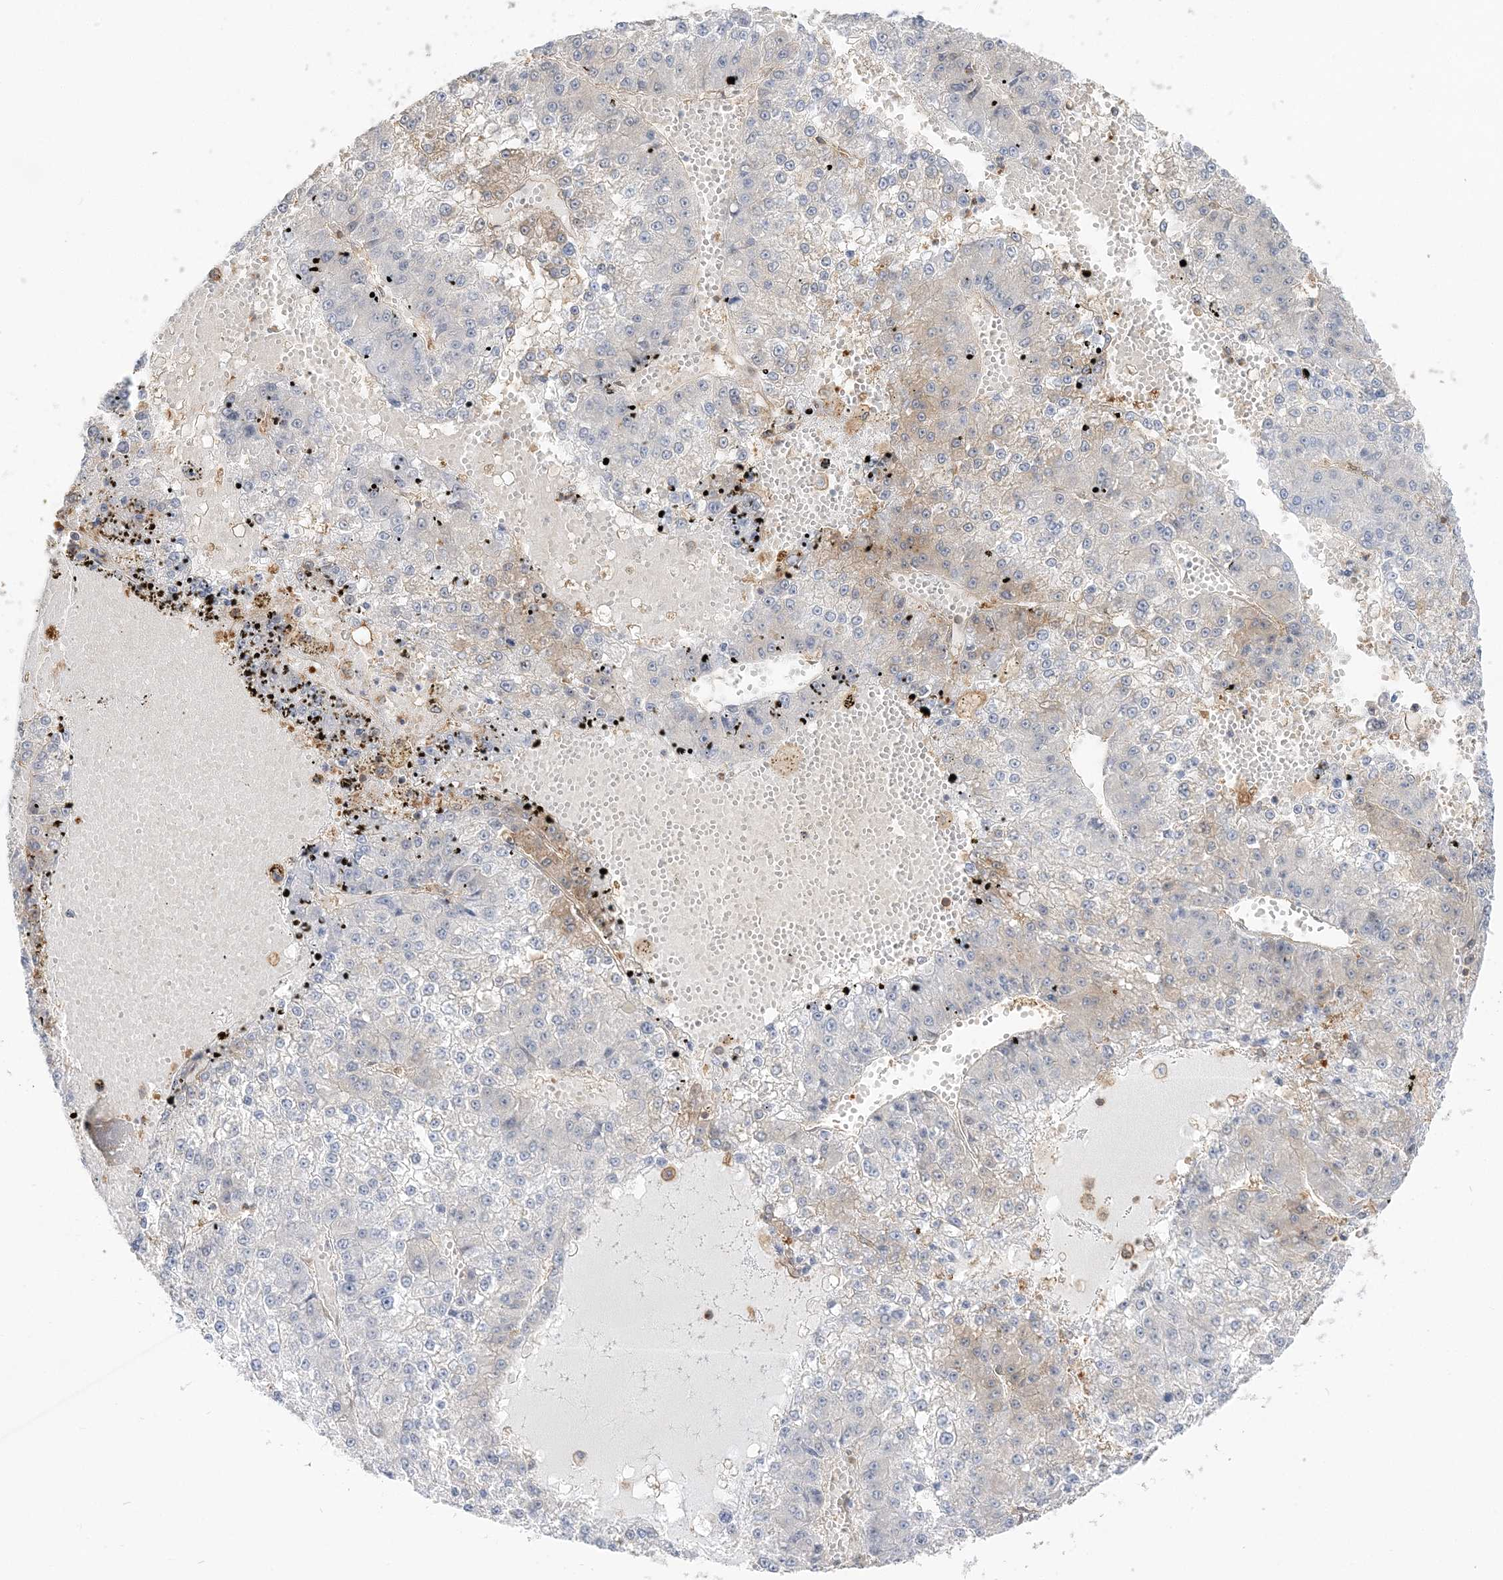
{"staining": {"intensity": "negative", "quantity": "none", "location": "none"}, "tissue": "liver cancer", "cell_type": "Tumor cells", "image_type": "cancer", "snomed": [{"axis": "morphology", "description": "Carcinoma, Hepatocellular, NOS"}, {"axis": "topography", "description": "Liver"}], "caption": "DAB immunohistochemical staining of human liver hepatocellular carcinoma reveals no significant positivity in tumor cells.", "gene": "THADA", "patient": {"sex": "female", "age": 73}}